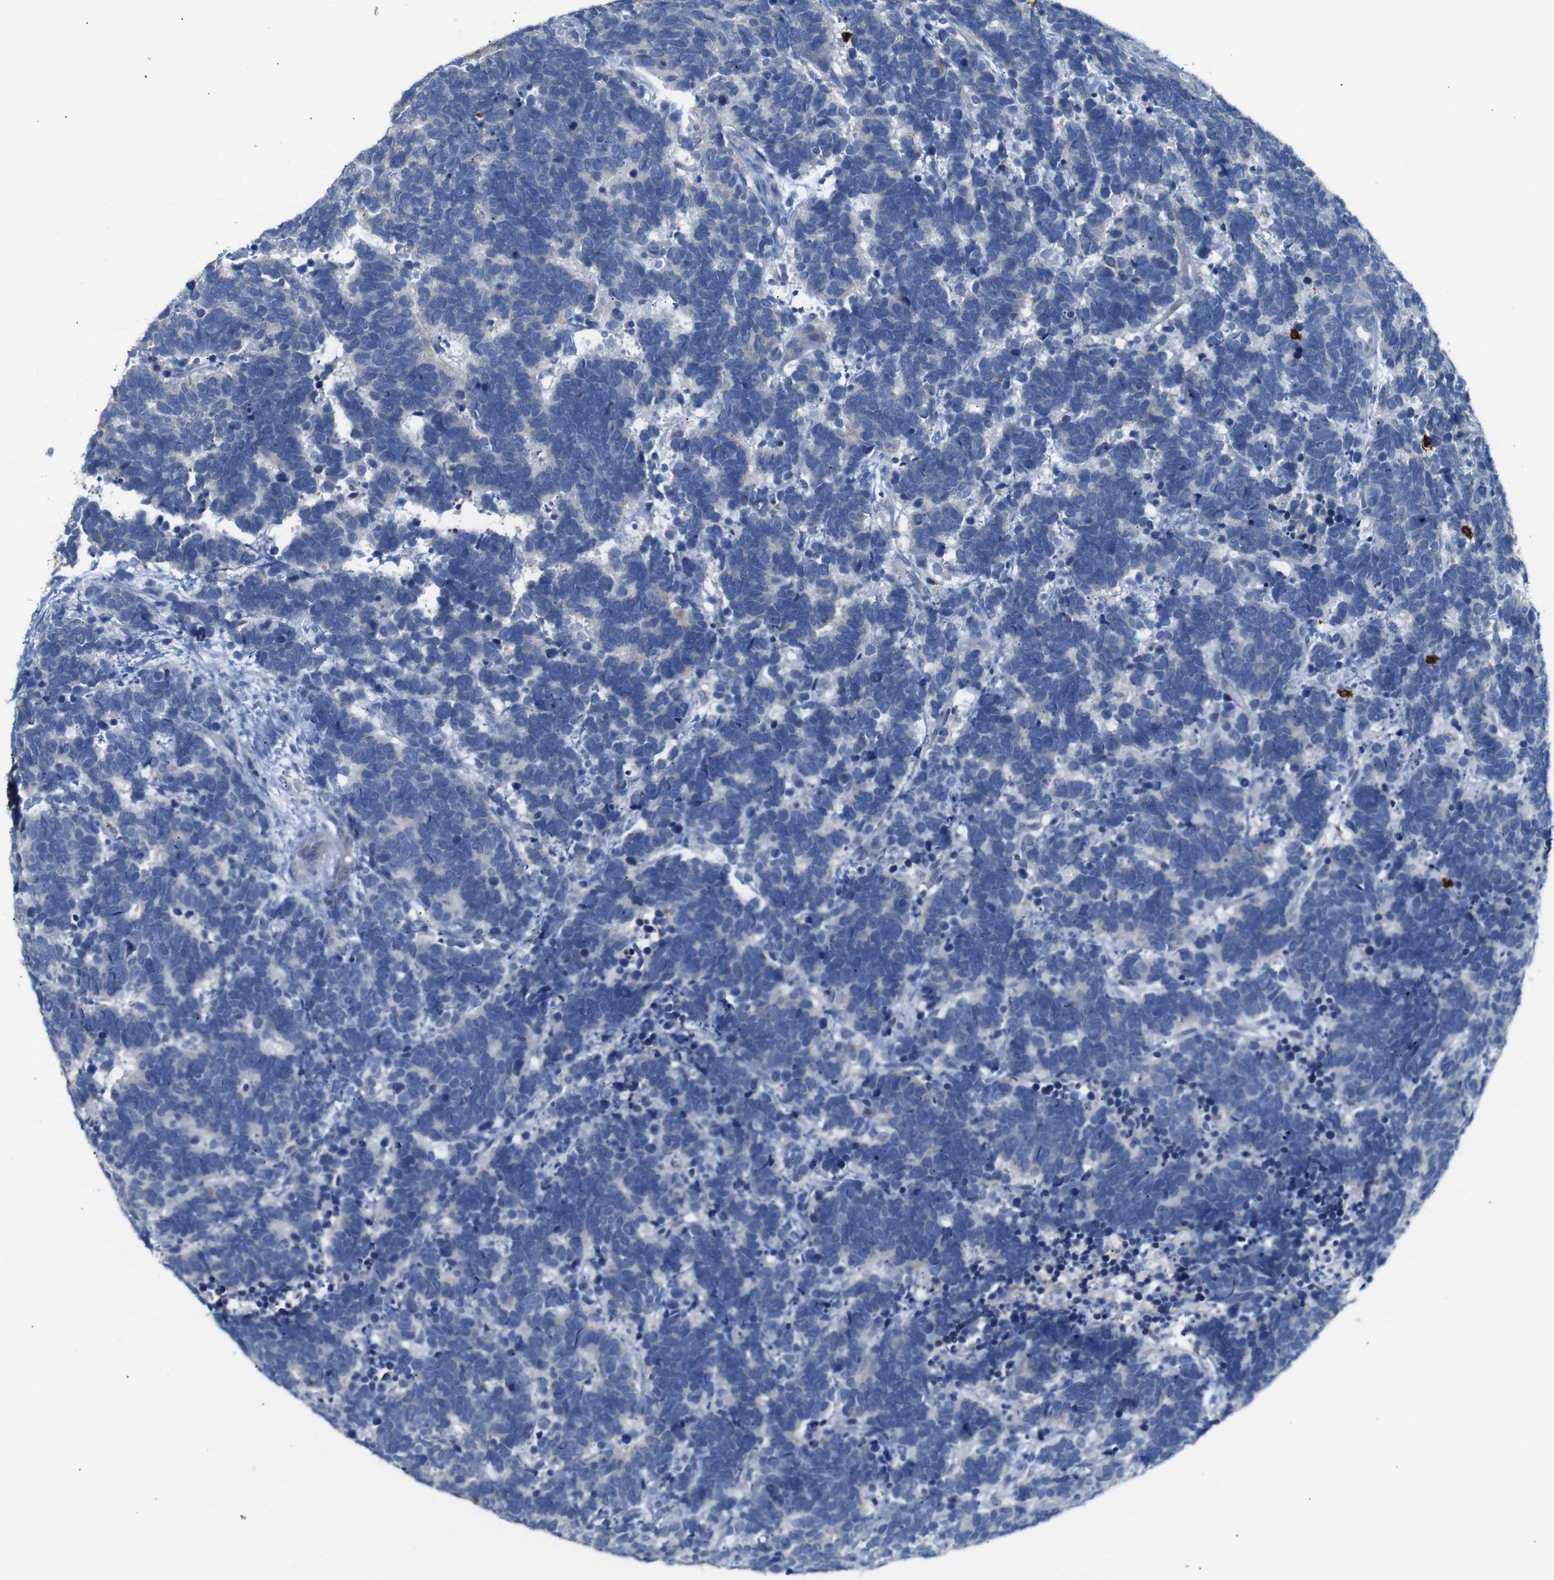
{"staining": {"intensity": "negative", "quantity": "none", "location": "none"}, "tissue": "carcinoid", "cell_type": "Tumor cells", "image_type": "cancer", "snomed": [{"axis": "morphology", "description": "Carcinoma, NOS"}, {"axis": "morphology", "description": "Carcinoid, malignant, NOS"}, {"axis": "topography", "description": "Urinary bladder"}], "caption": "An image of carcinoma stained for a protein displays no brown staining in tumor cells.", "gene": "ALOX15", "patient": {"sex": "male", "age": 57}}